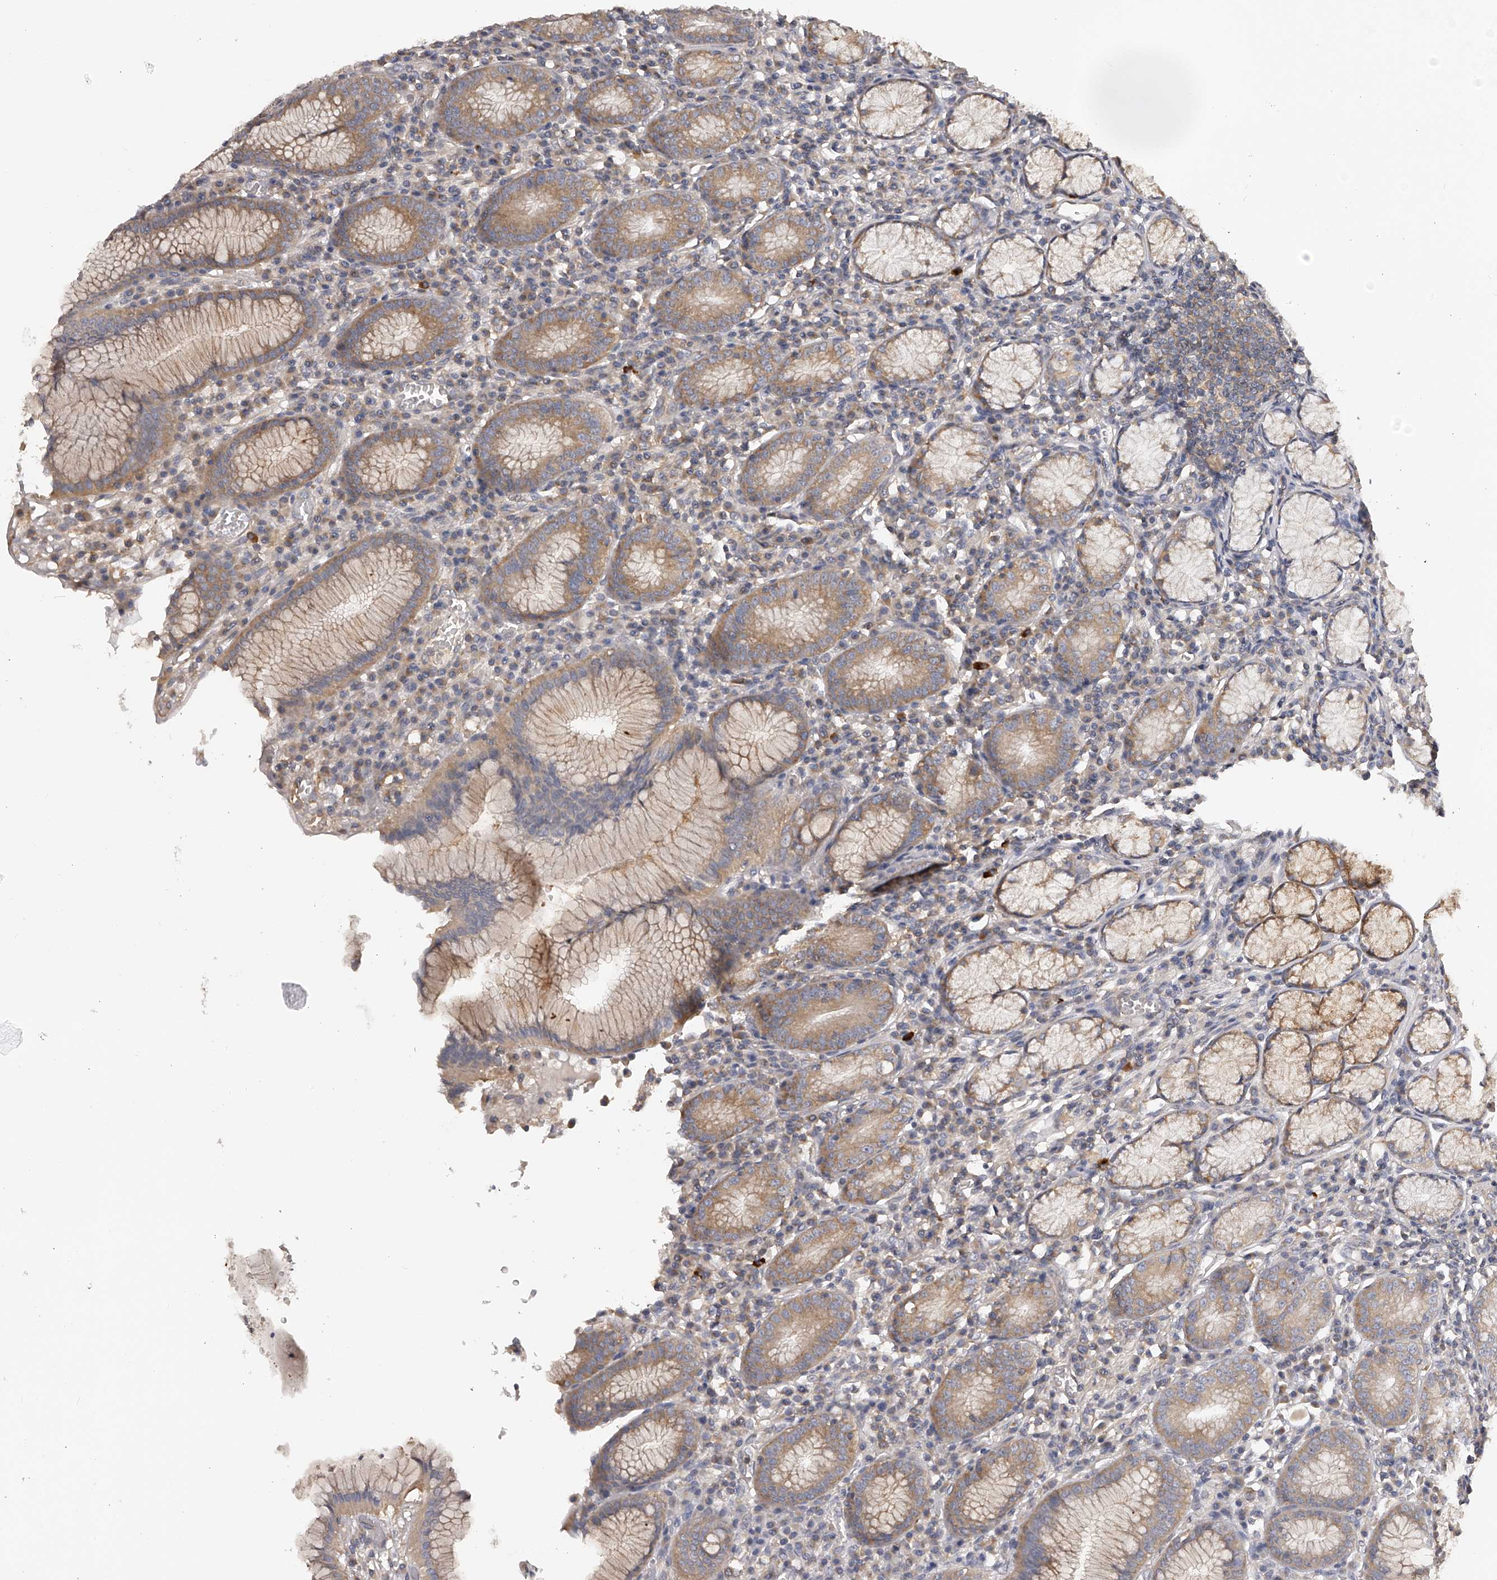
{"staining": {"intensity": "moderate", "quantity": "25%-75%", "location": "cytoplasmic/membranous"}, "tissue": "stomach", "cell_type": "Glandular cells", "image_type": "normal", "snomed": [{"axis": "morphology", "description": "Normal tissue, NOS"}, {"axis": "topography", "description": "Stomach"}], "caption": "Protein staining by IHC reveals moderate cytoplasmic/membranous positivity in about 25%-75% of glandular cells in benign stomach. (DAB = brown stain, brightfield microscopy at high magnification).", "gene": "TNN", "patient": {"sex": "male", "age": 55}}